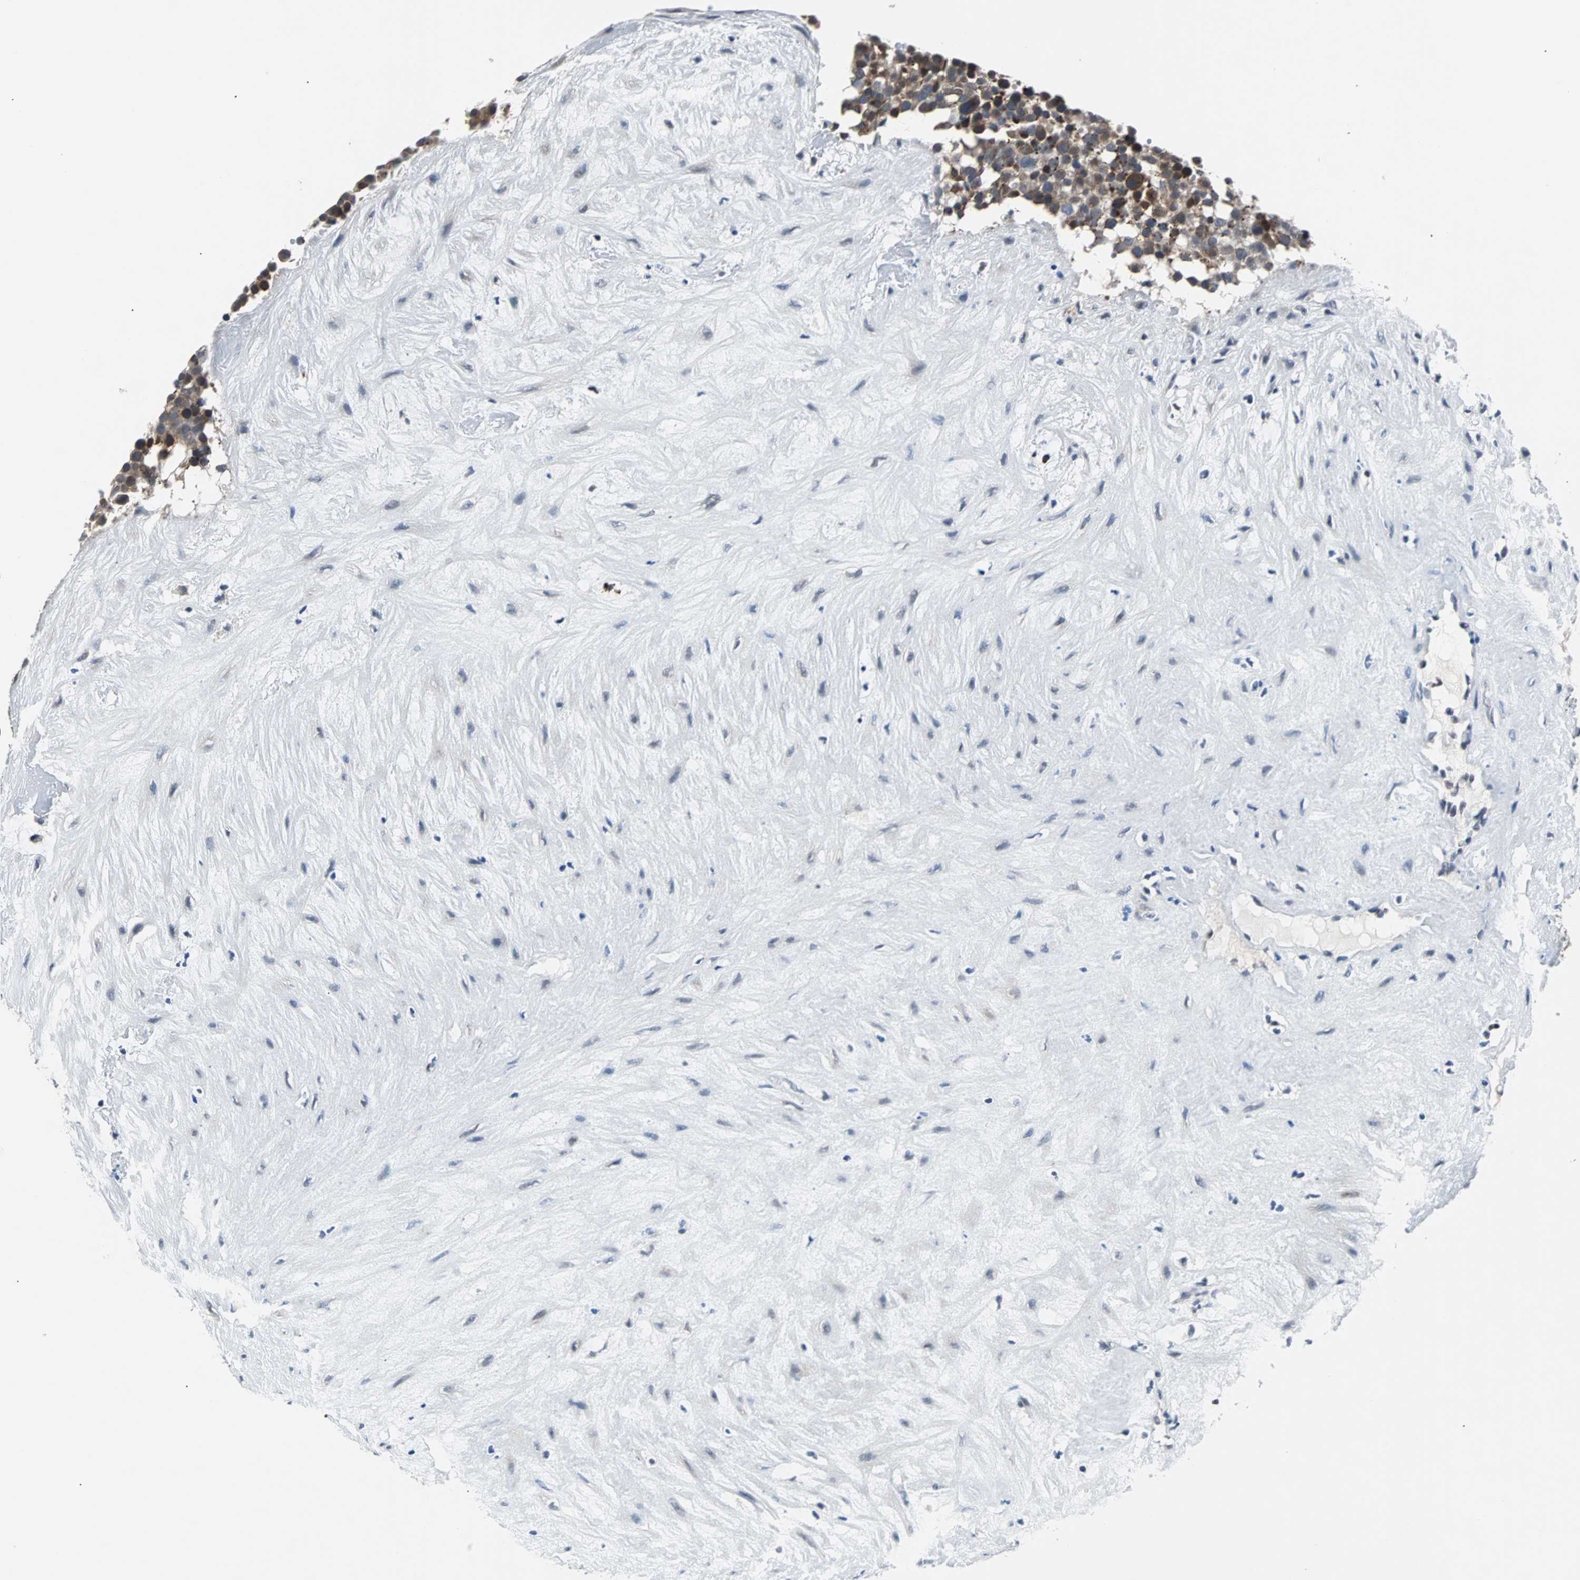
{"staining": {"intensity": "strong", "quantity": "25%-75%", "location": "cytoplasmic/membranous,nuclear"}, "tissue": "testis cancer", "cell_type": "Tumor cells", "image_type": "cancer", "snomed": [{"axis": "morphology", "description": "Seminoma, NOS"}, {"axis": "topography", "description": "Testis"}], "caption": "Testis cancer (seminoma) was stained to show a protein in brown. There is high levels of strong cytoplasmic/membranous and nuclear expression in approximately 25%-75% of tumor cells.", "gene": "USP28", "patient": {"sex": "male", "age": 71}}